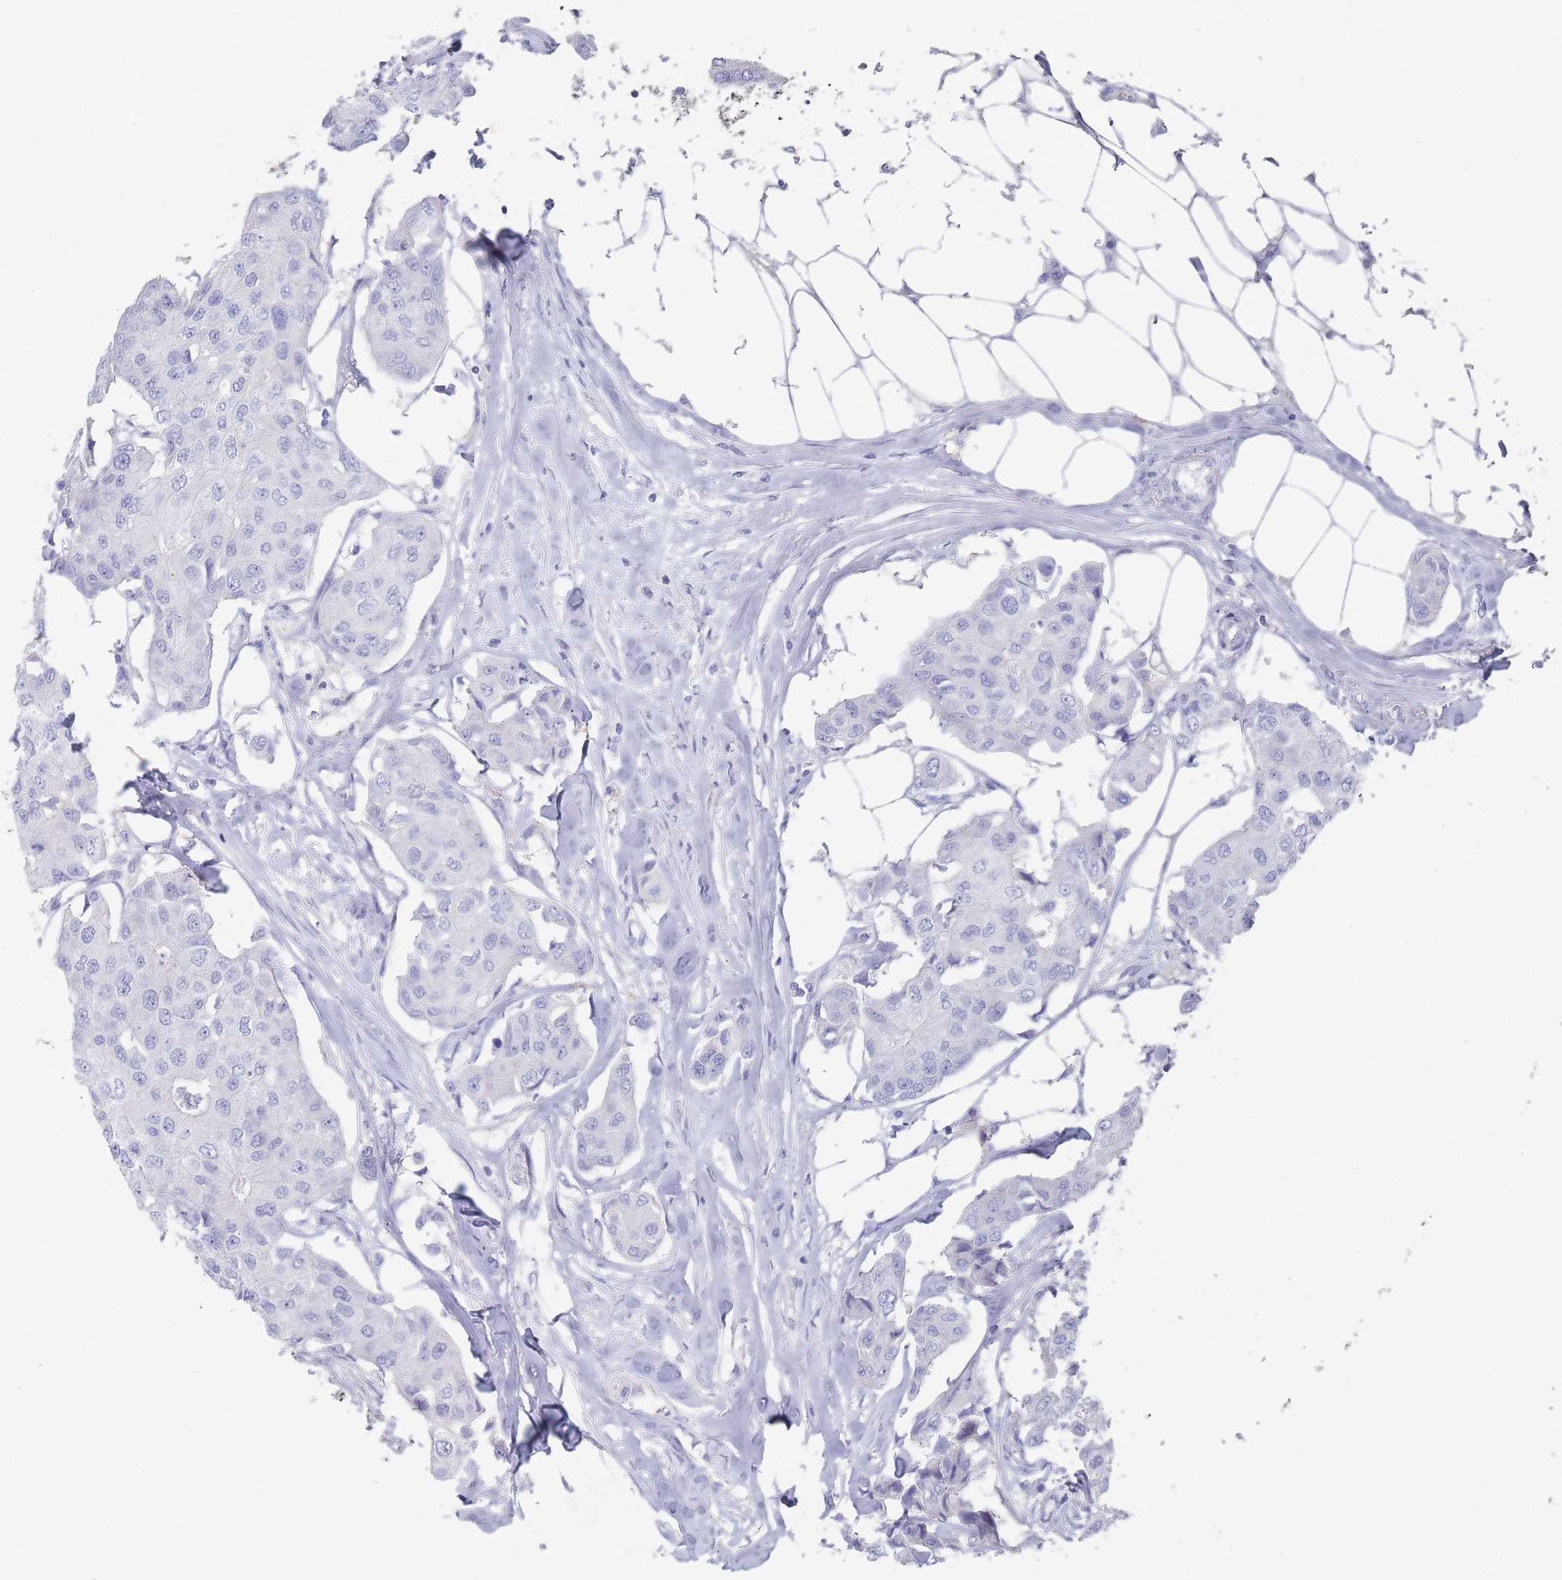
{"staining": {"intensity": "negative", "quantity": "none", "location": "none"}, "tissue": "breast cancer", "cell_type": "Tumor cells", "image_type": "cancer", "snomed": [{"axis": "morphology", "description": "Duct carcinoma"}, {"axis": "topography", "description": "Breast"}, {"axis": "topography", "description": "Lymph node"}], "caption": "Intraductal carcinoma (breast) was stained to show a protein in brown. There is no significant expression in tumor cells. (IHC, brightfield microscopy, high magnification).", "gene": "ATP1A3", "patient": {"sex": "female", "age": 80}}